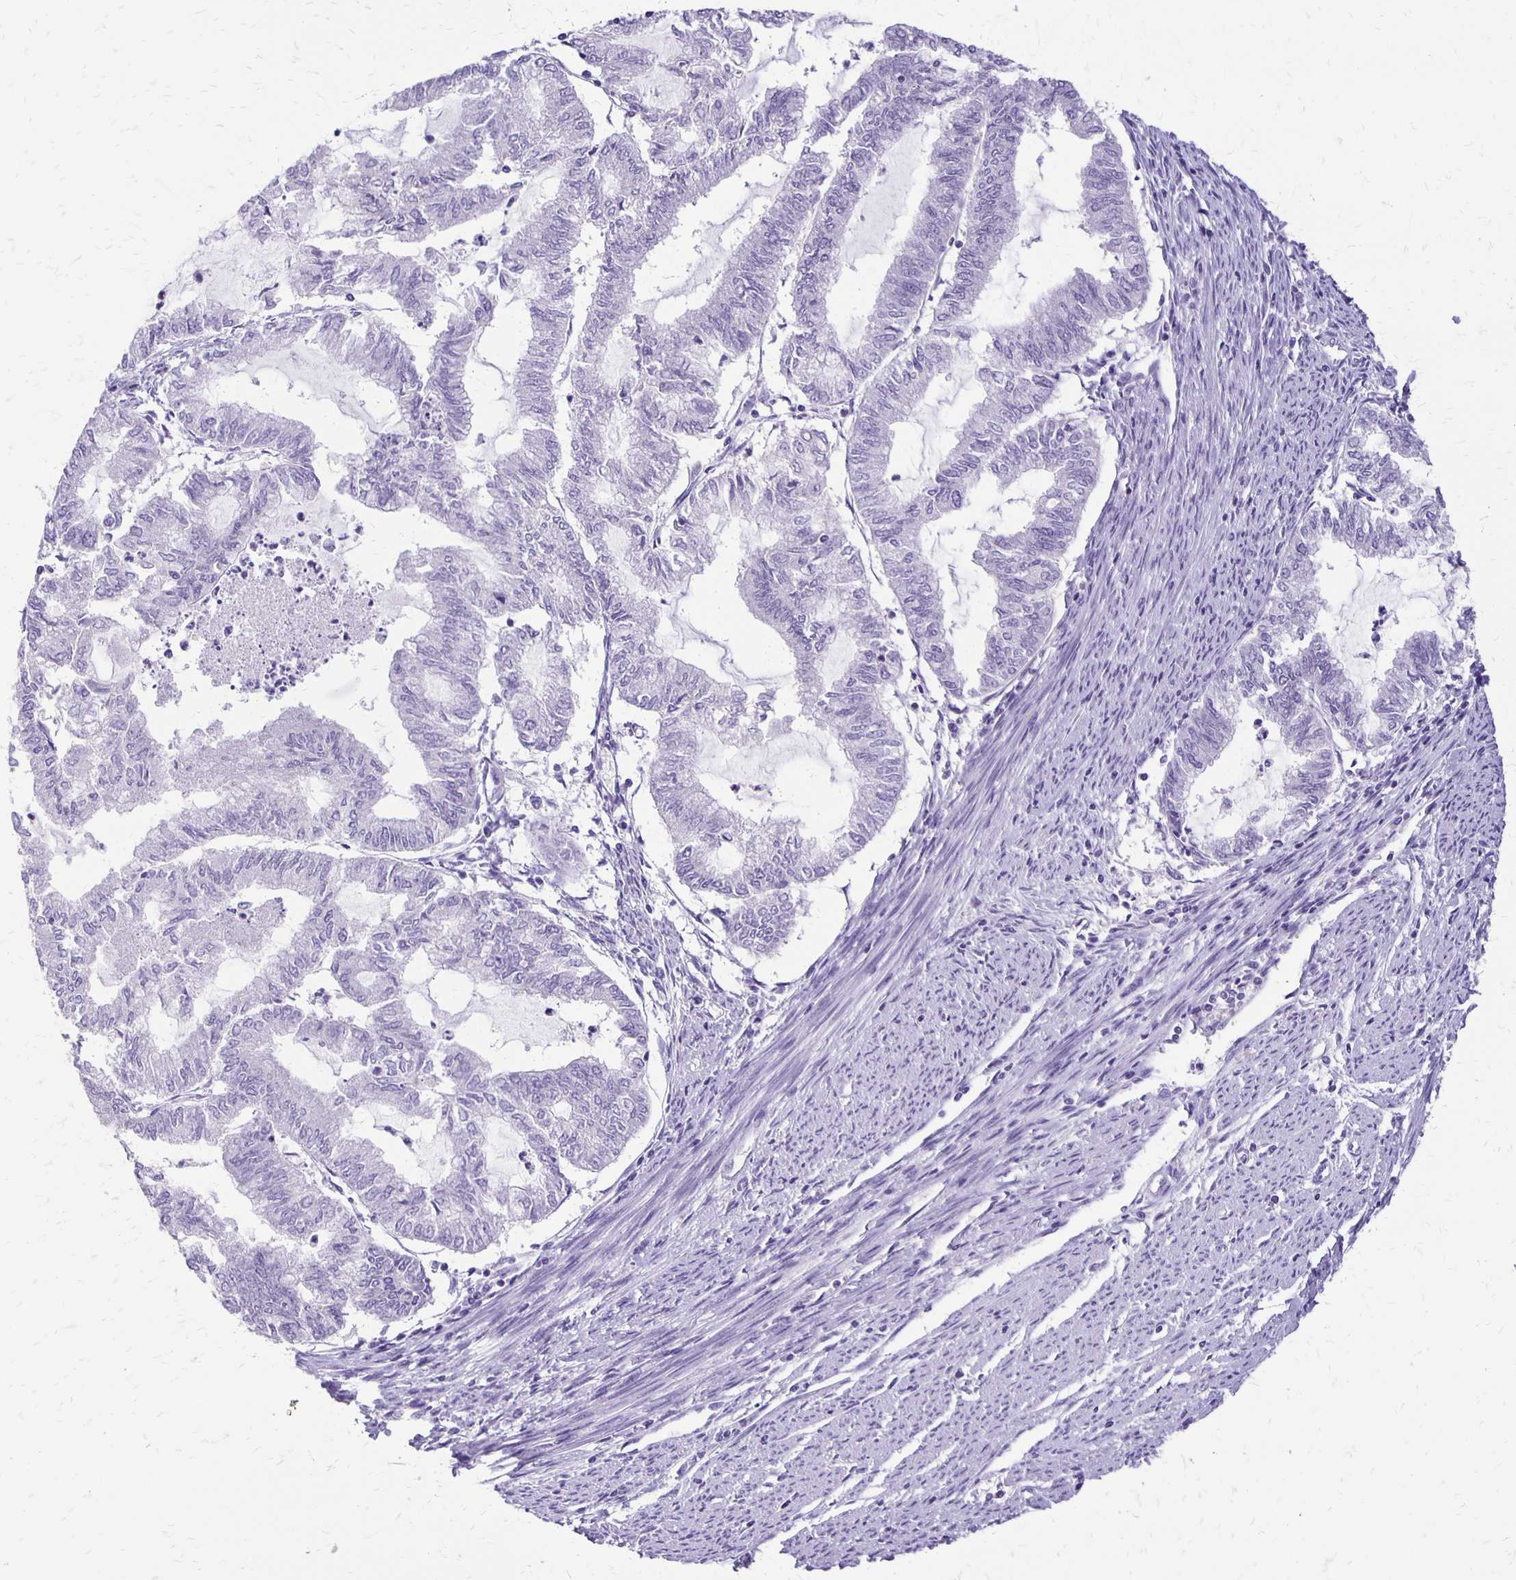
{"staining": {"intensity": "negative", "quantity": "none", "location": "none"}, "tissue": "endometrial cancer", "cell_type": "Tumor cells", "image_type": "cancer", "snomed": [{"axis": "morphology", "description": "Adenocarcinoma, NOS"}, {"axis": "topography", "description": "Endometrium"}], "caption": "IHC image of human endometrial adenocarcinoma stained for a protein (brown), which demonstrates no positivity in tumor cells.", "gene": "ANKRD45", "patient": {"sex": "female", "age": 79}}